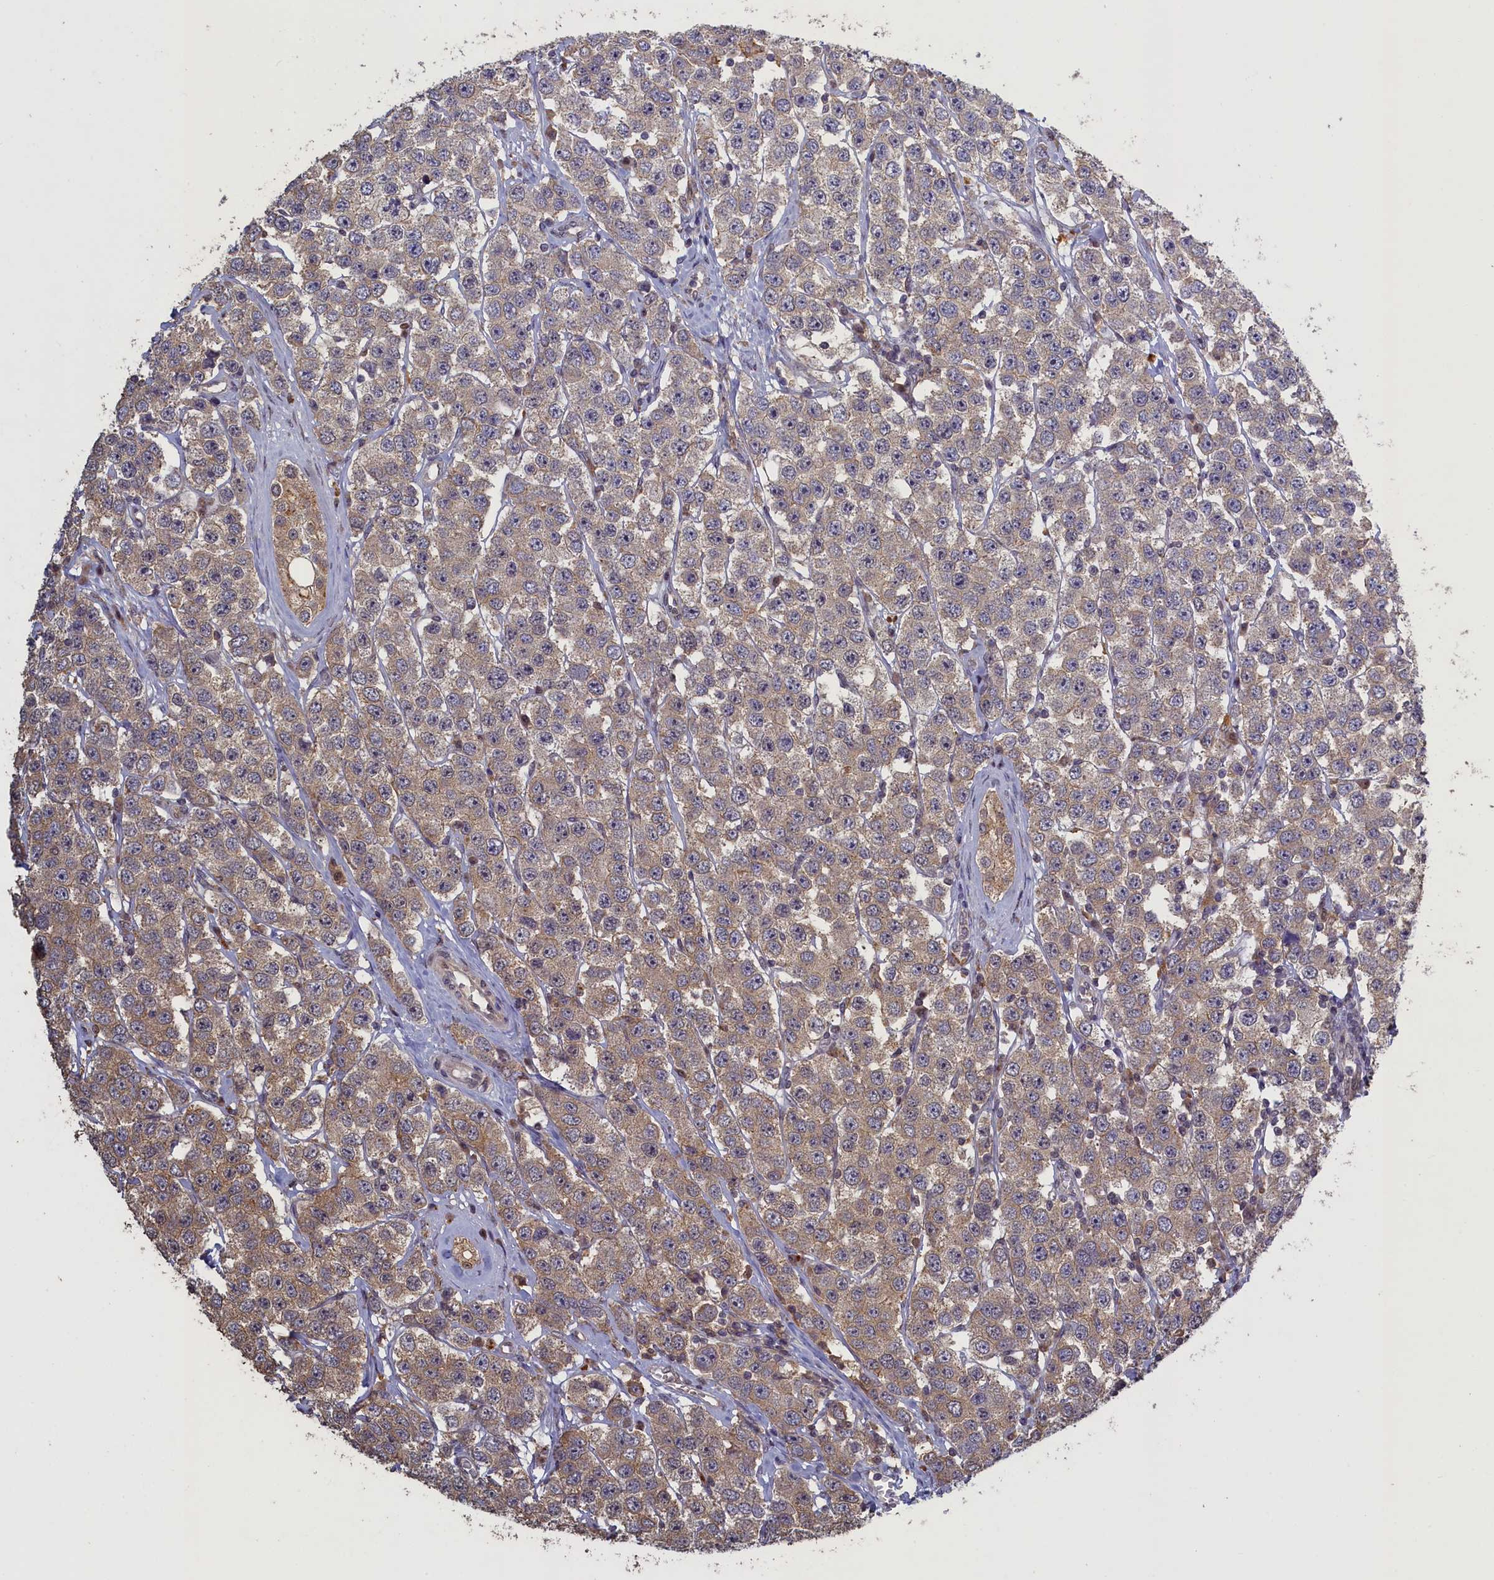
{"staining": {"intensity": "moderate", "quantity": ">75%", "location": "cytoplasmic/membranous"}, "tissue": "testis cancer", "cell_type": "Tumor cells", "image_type": "cancer", "snomed": [{"axis": "morphology", "description": "Seminoma, NOS"}, {"axis": "topography", "description": "Testis"}], "caption": "Tumor cells show moderate cytoplasmic/membranous positivity in approximately >75% of cells in seminoma (testis). Using DAB (brown) and hematoxylin (blue) stains, captured at high magnification using brightfield microscopy.", "gene": "UCHL3", "patient": {"sex": "male", "age": 28}}